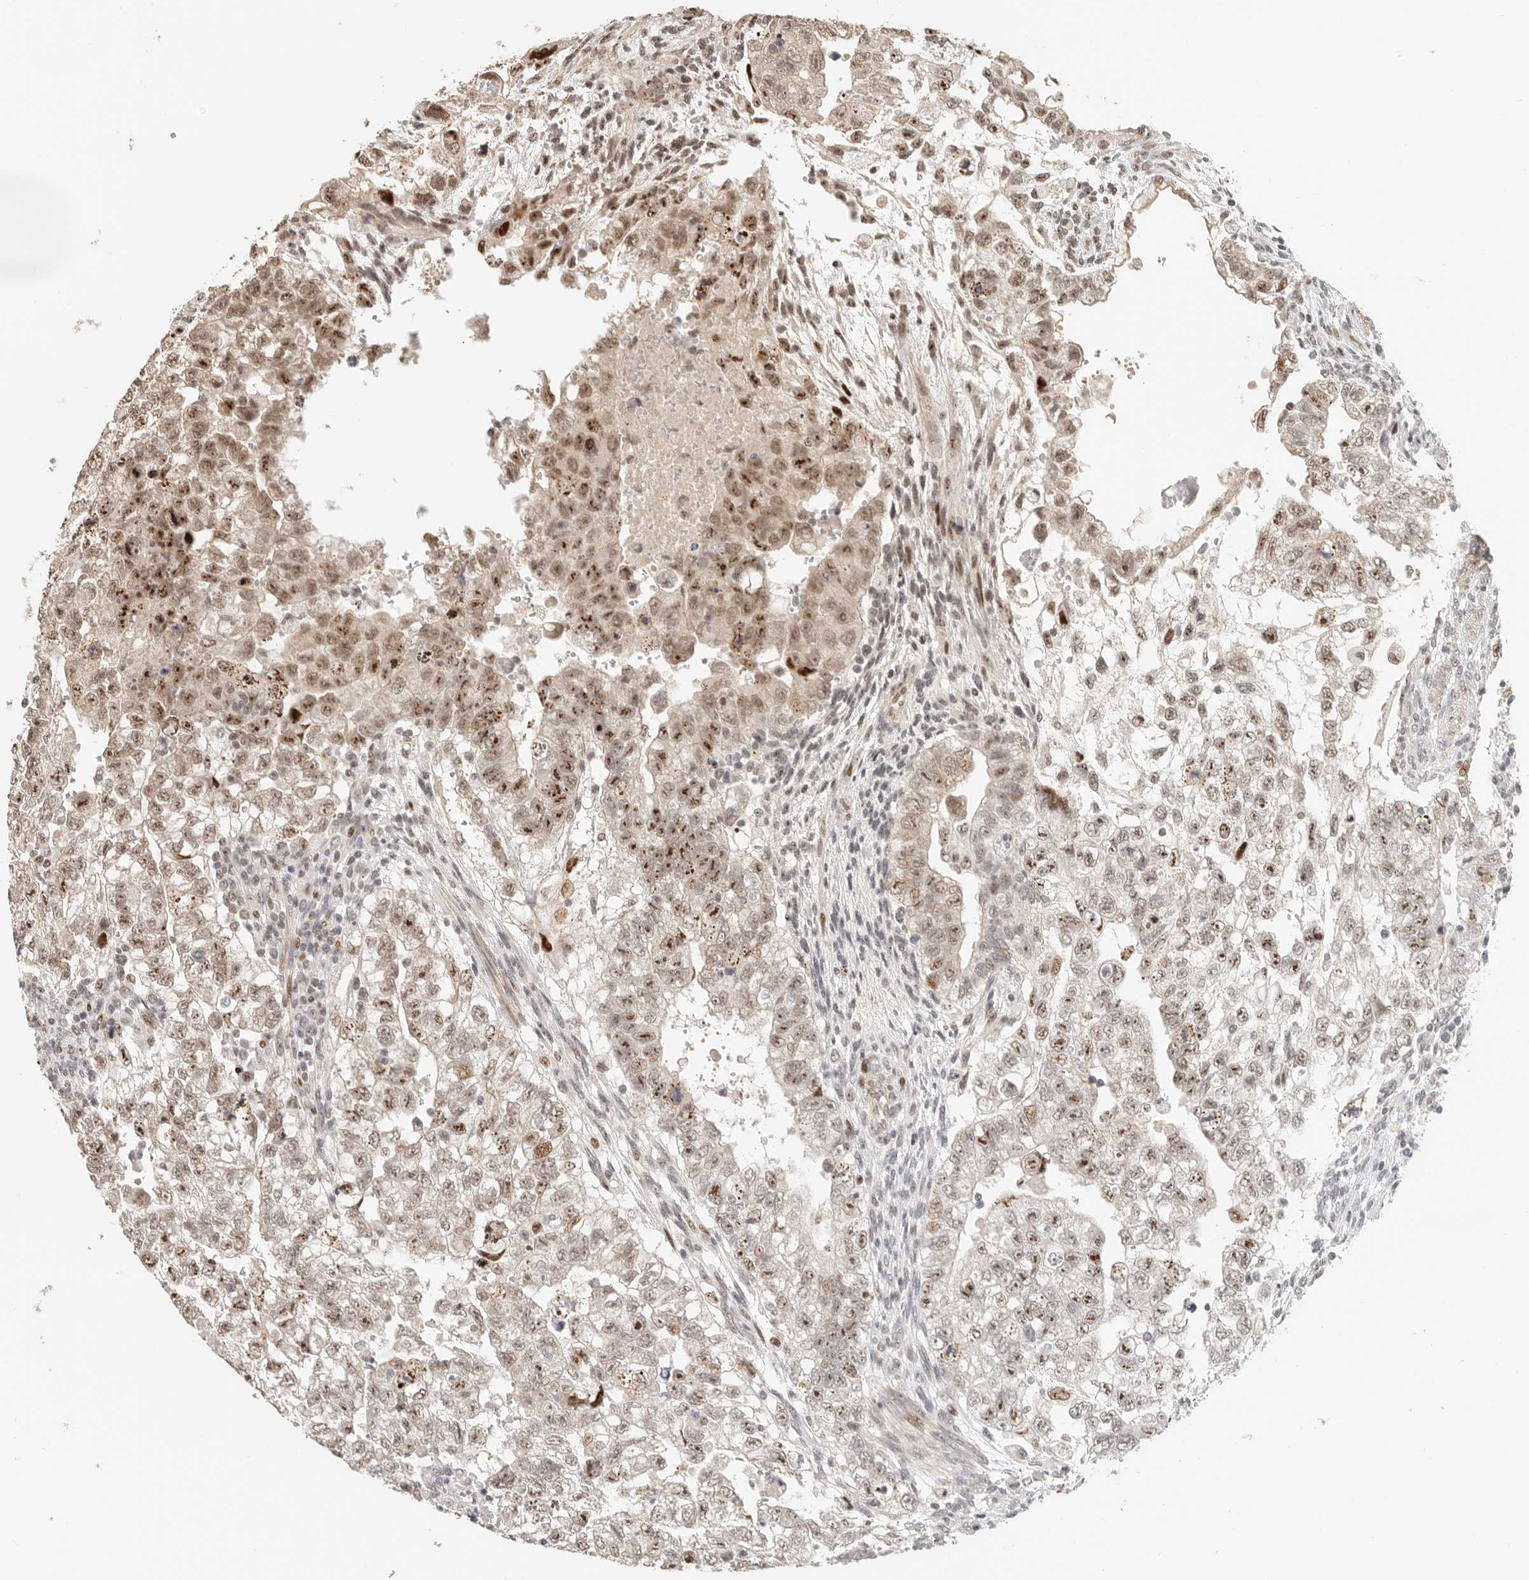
{"staining": {"intensity": "moderate", "quantity": ">75%", "location": "nuclear"}, "tissue": "testis cancer", "cell_type": "Tumor cells", "image_type": "cancer", "snomed": [{"axis": "morphology", "description": "Carcinoma, Embryonal, NOS"}, {"axis": "topography", "description": "Testis"}], "caption": "Testis embryonal carcinoma stained with a protein marker demonstrates moderate staining in tumor cells.", "gene": "GPBP1L1", "patient": {"sex": "male", "age": 37}}